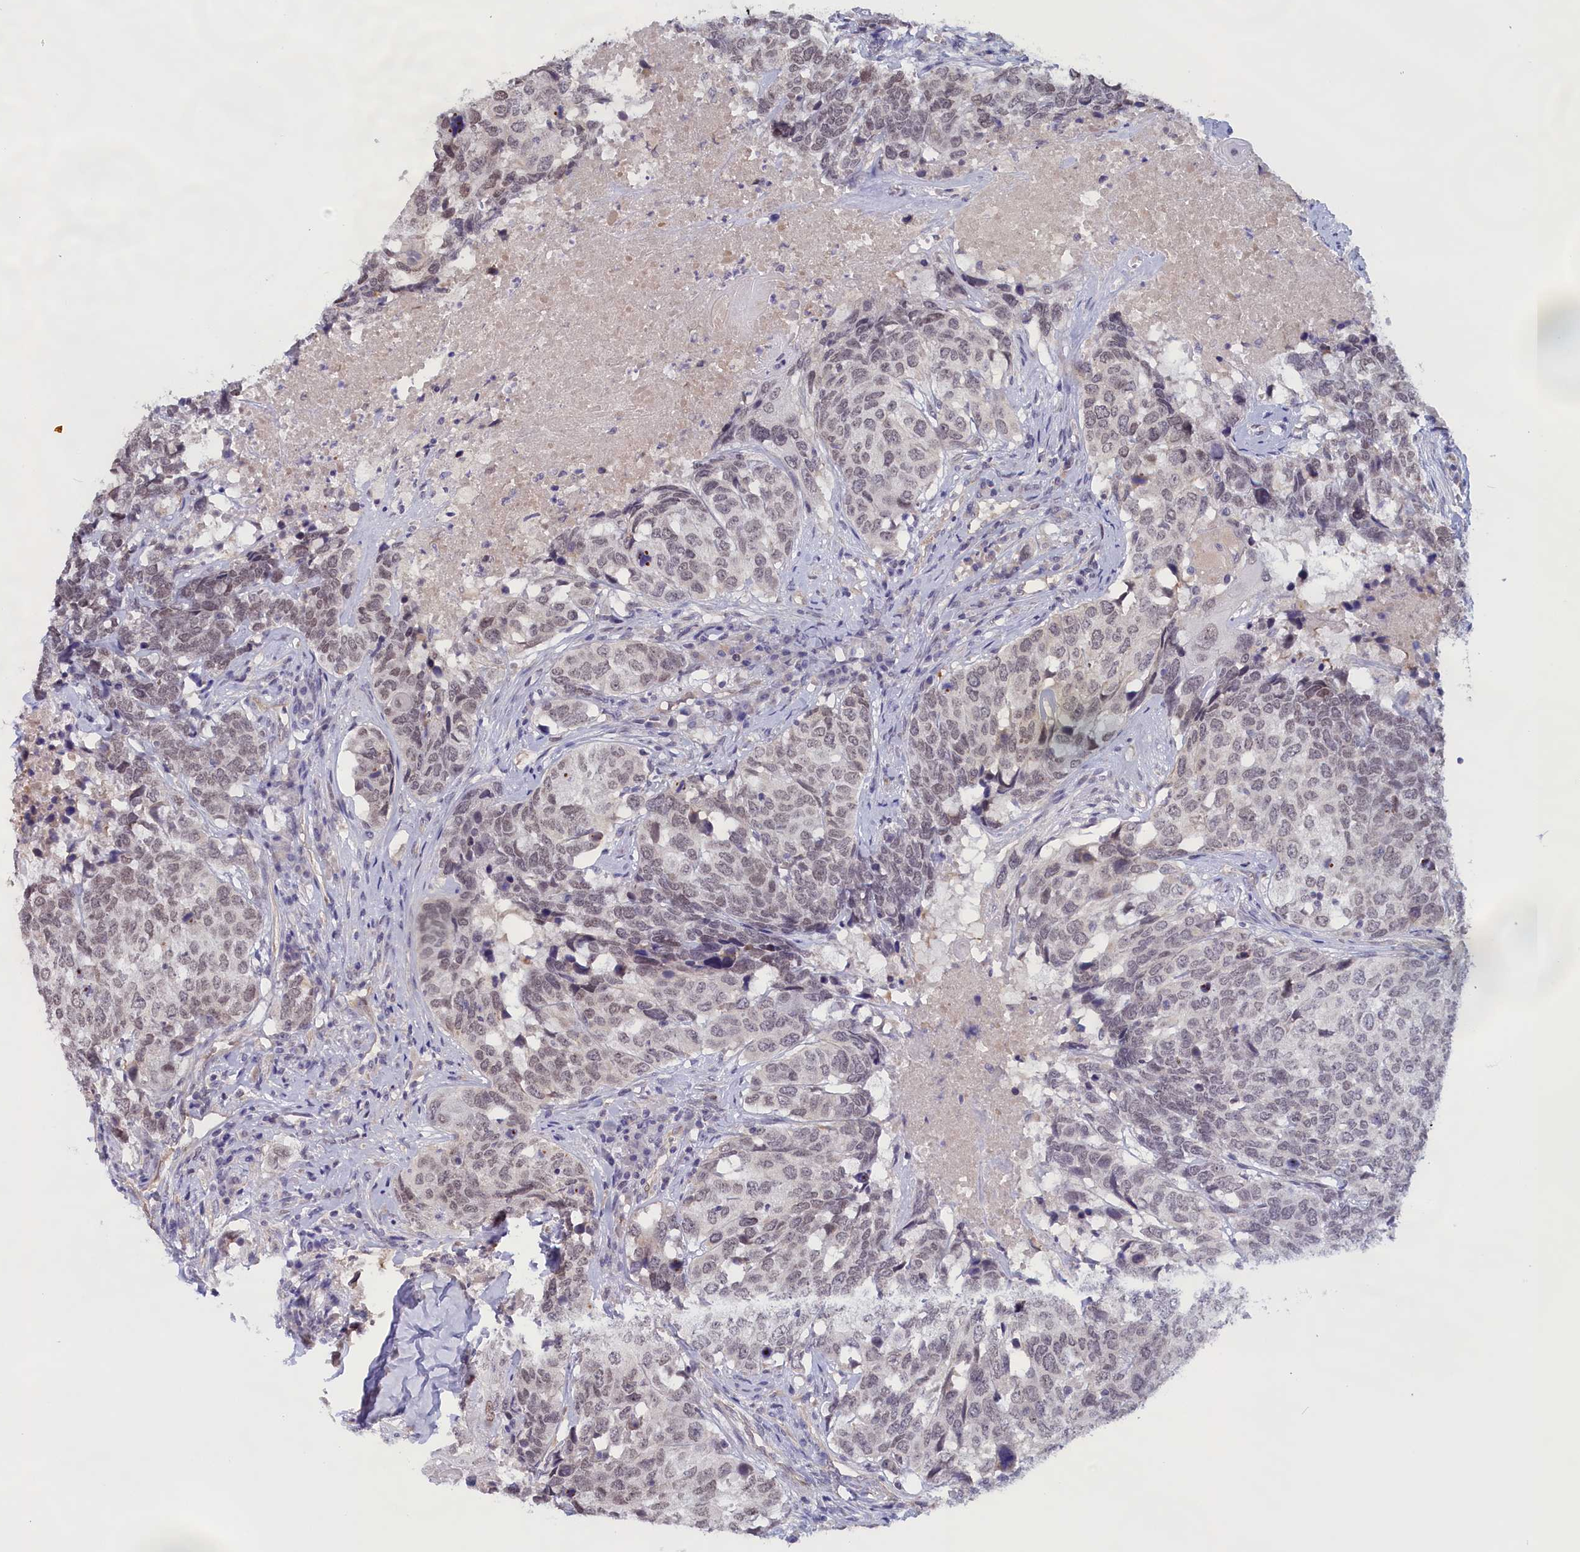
{"staining": {"intensity": "weak", "quantity": "25%-75%", "location": "nuclear"}, "tissue": "head and neck cancer", "cell_type": "Tumor cells", "image_type": "cancer", "snomed": [{"axis": "morphology", "description": "Squamous cell carcinoma, NOS"}, {"axis": "topography", "description": "Head-Neck"}], "caption": "DAB immunohistochemical staining of head and neck squamous cell carcinoma shows weak nuclear protein positivity in approximately 25%-75% of tumor cells. (brown staining indicates protein expression, while blue staining denotes nuclei).", "gene": "IGFALS", "patient": {"sex": "male", "age": 66}}